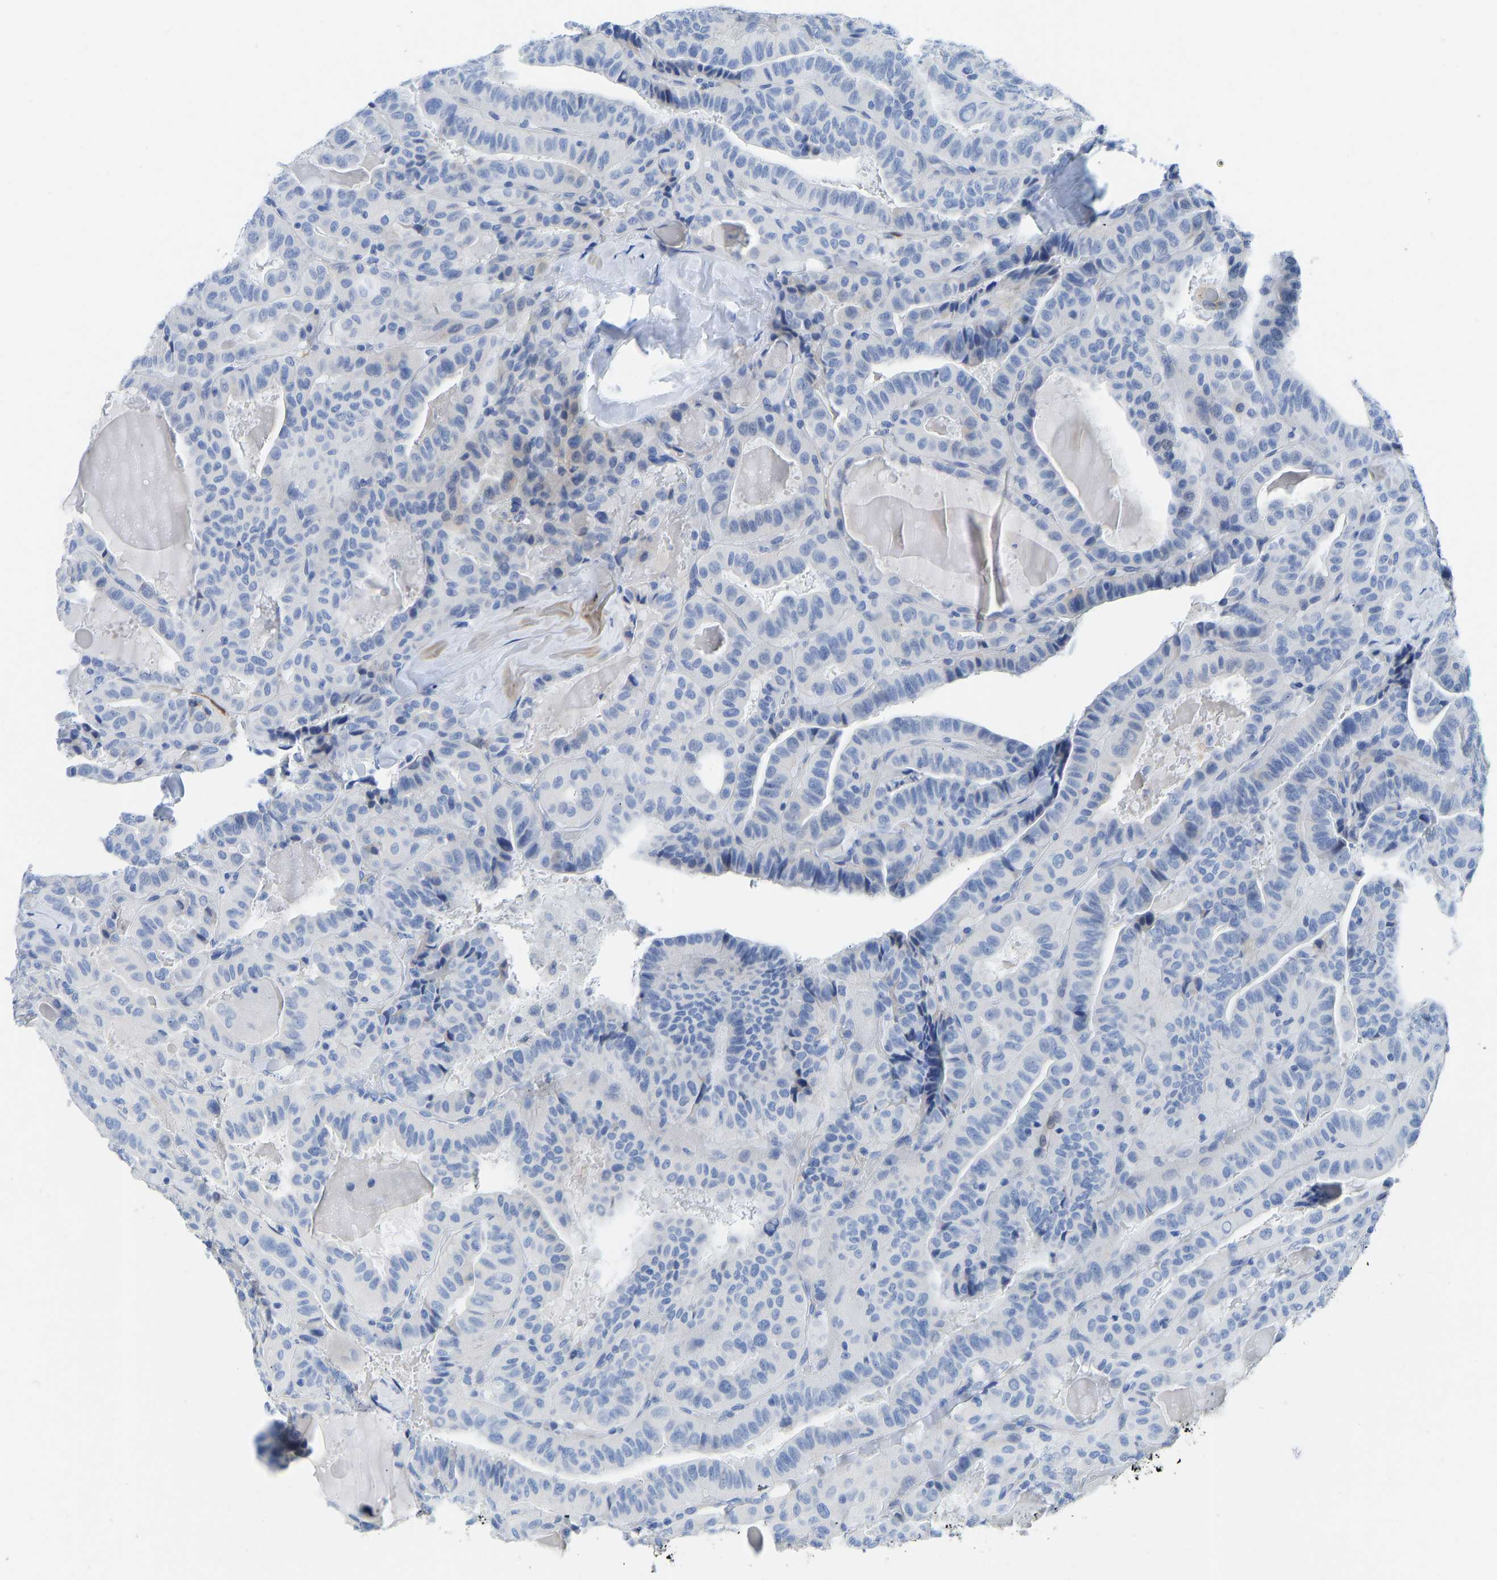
{"staining": {"intensity": "negative", "quantity": "none", "location": "none"}, "tissue": "thyroid cancer", "cell_type": "Tumor cells", "image_type": "cancer", "snomed": [{"axis": "morphology", "description": "Papillary adenocarcinoma, NOS"}, {"axis": "topography", "description": "Thyroid gland"}], "caption": "Human thyroid papillary adenocarcinoma stained for a protein using immunohistochemistry (IHC) exhibits no expression in tumor cells.", "gene": "NKAIN3", "patient": {"sex": "male", "age": 77}}